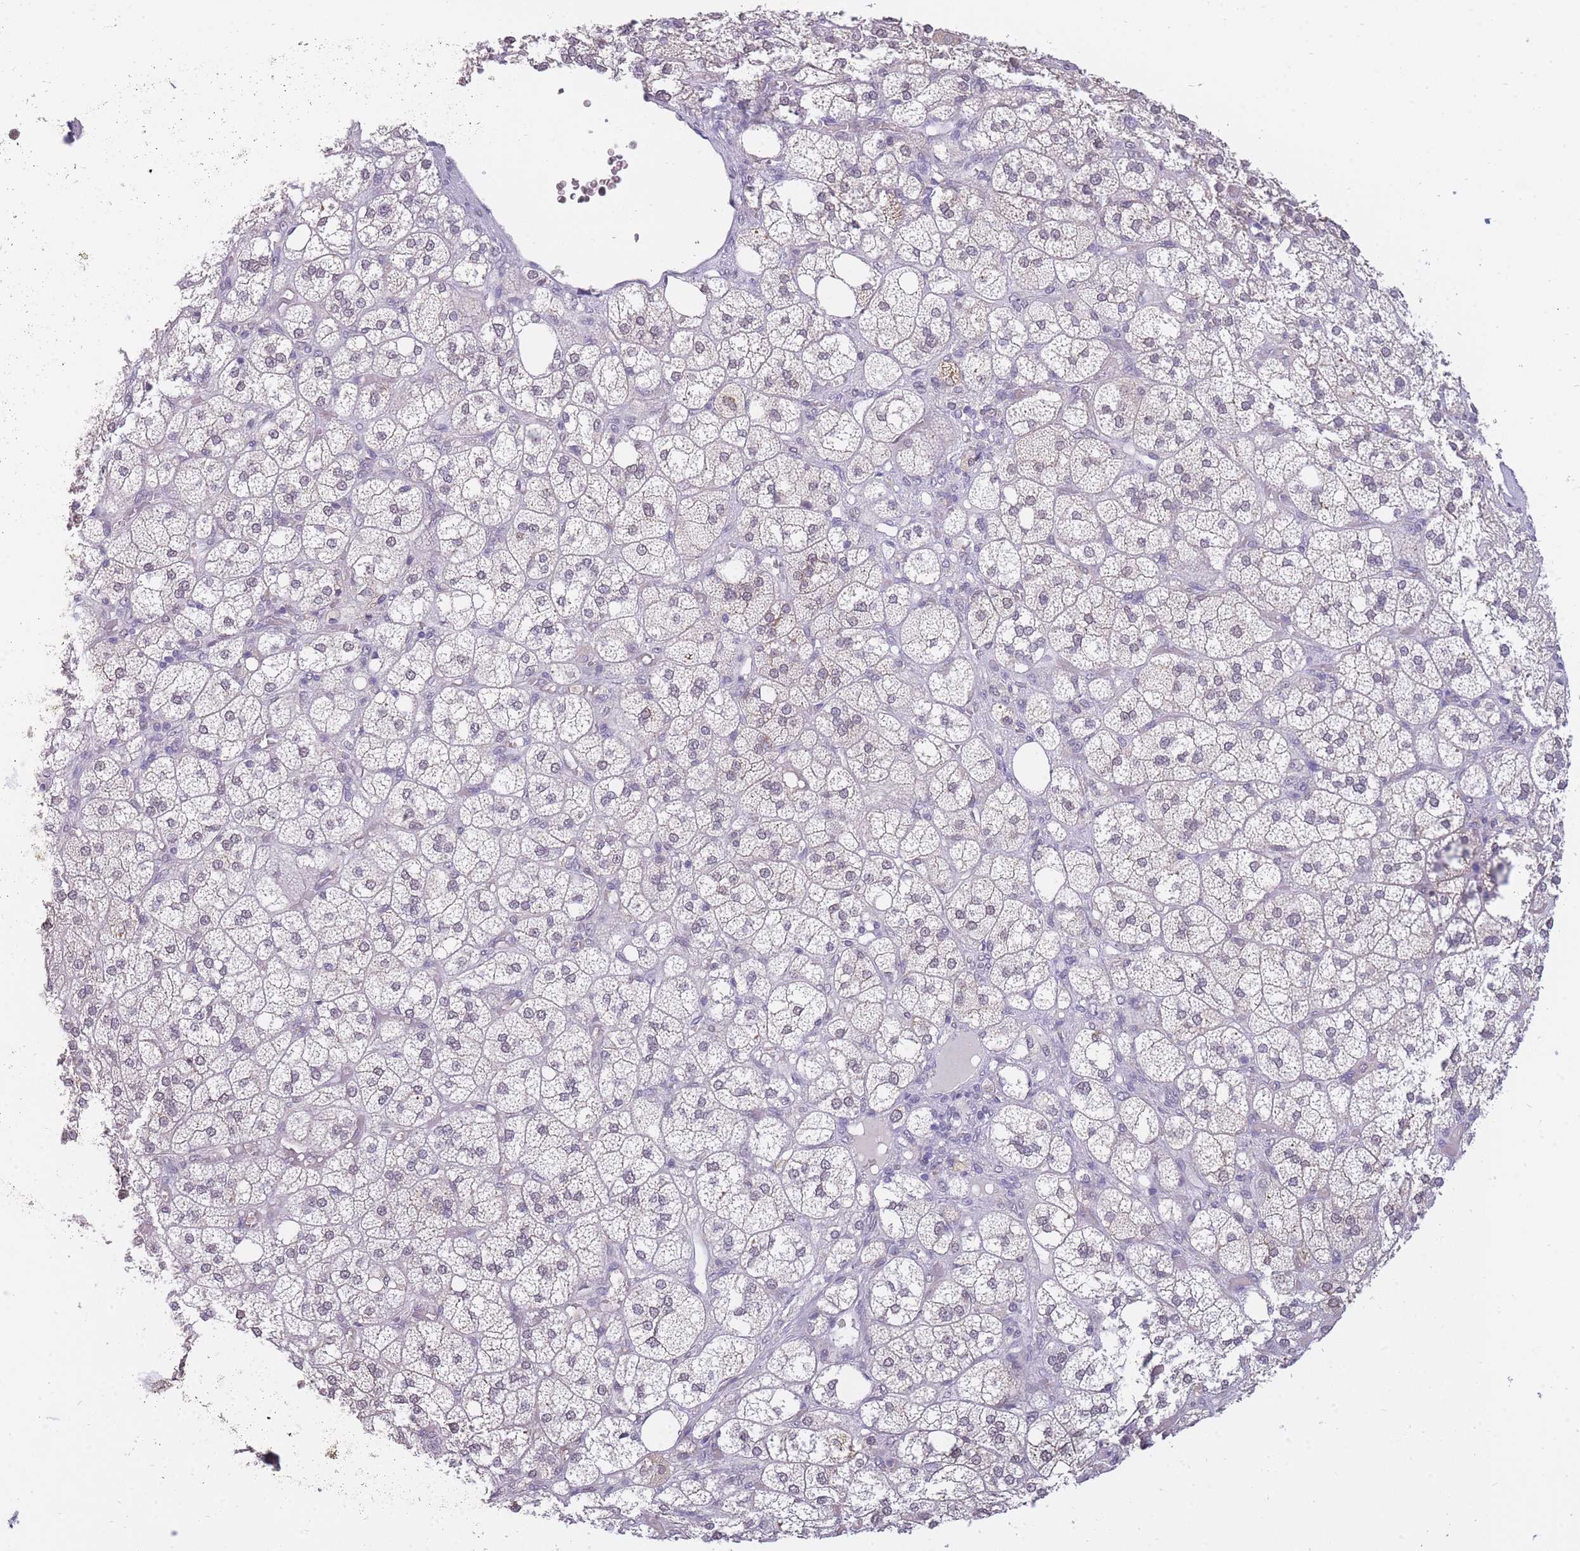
{"staining": {"intensity": "weak", "quantity": "25%-75%", "location": "cytoplasmic/membranous,nuclear"}, "tissue": "adrenal gland", "cell_type": "Glandular cells", "image_type": "normal", "snomed": [{"axis": "morphology", "description": "Normal tissue, NOS"}, {"axis": "topography", "description": "Adrenal gland"}], "caption": "Immunohistochemical staining of normal adrenal gland displays low levels of weak cytoplasmic/membranous,nuclear staining in approximately 25%-75% of glandular cells.", "gene": "GOLGA6L1", "patient": {"sex": "male", "age": 61}}